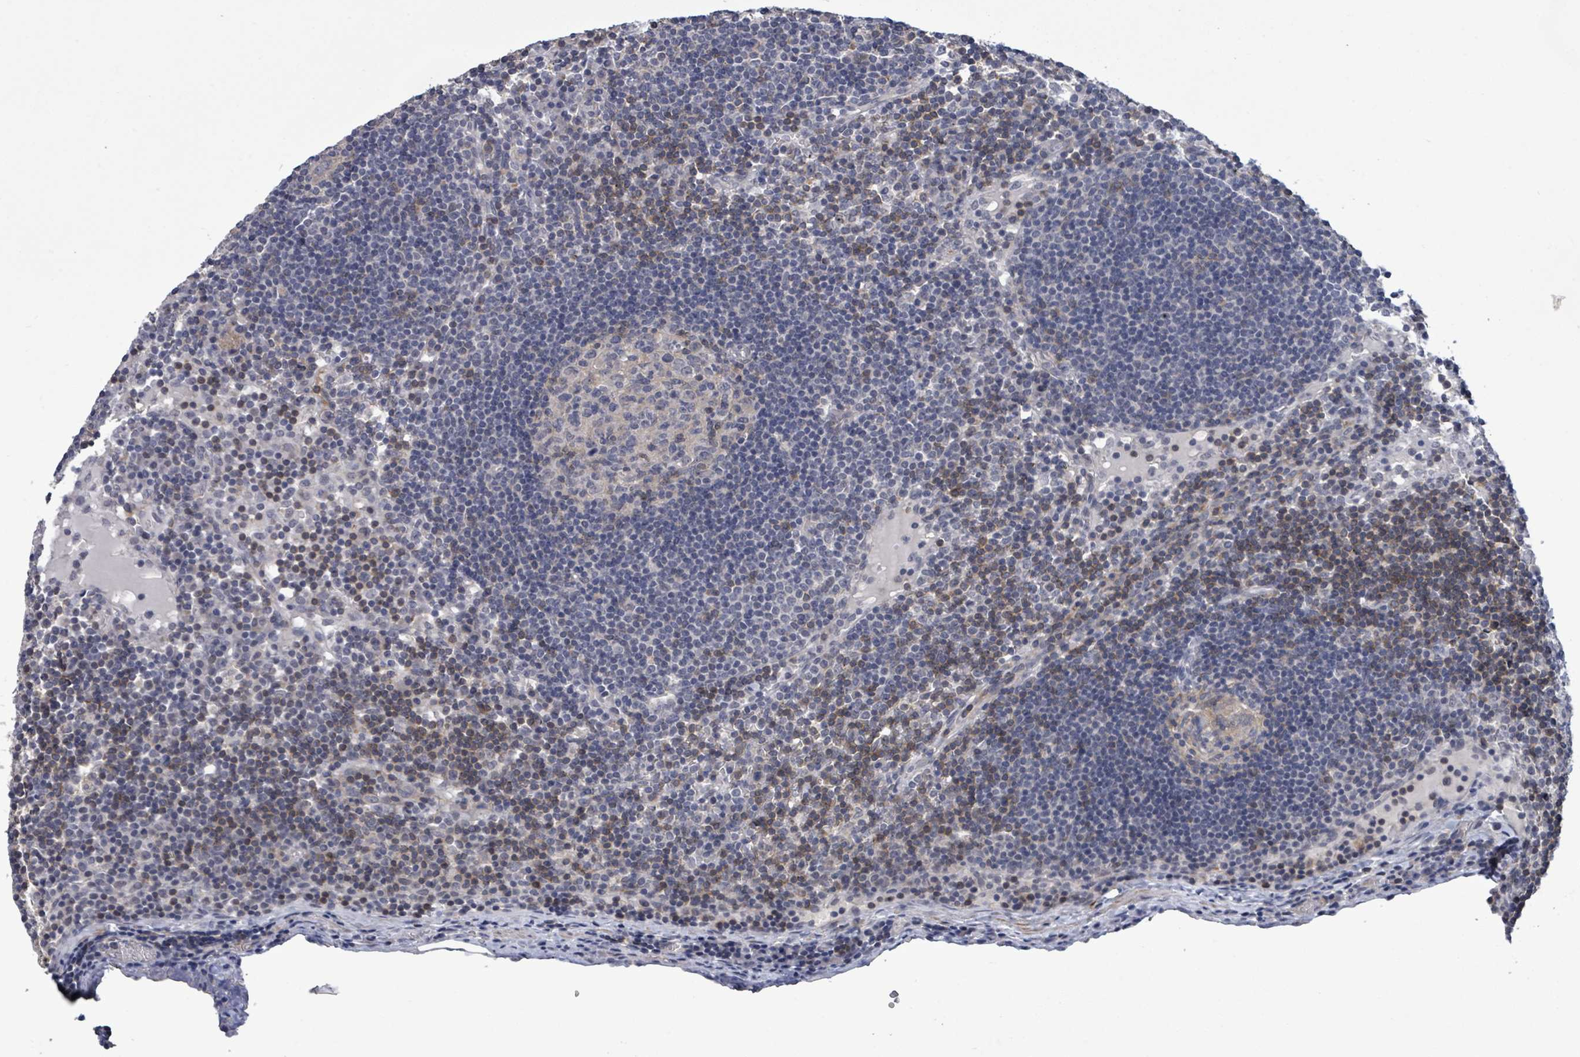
{"staining": {"intensity": "negative", "quantity": "none", "location": "none"}, "tissue": "lymph node", "cell_type": "Germinal center cells", "image_type": "normal", "snomed": [{"axis": "morphology", "description": "Normal tissue, NOS"}, {"axis": "topography", "description": "Lymph node"}], "caption": "Germinal center cells show no significant staining in normal lymph node. The staining is performed using DAB brown chromogen with nuclei counter-stained in using hematoxylin.", "gene": "AMMECR1", "patient": {"sex": "male", "age": 53}}